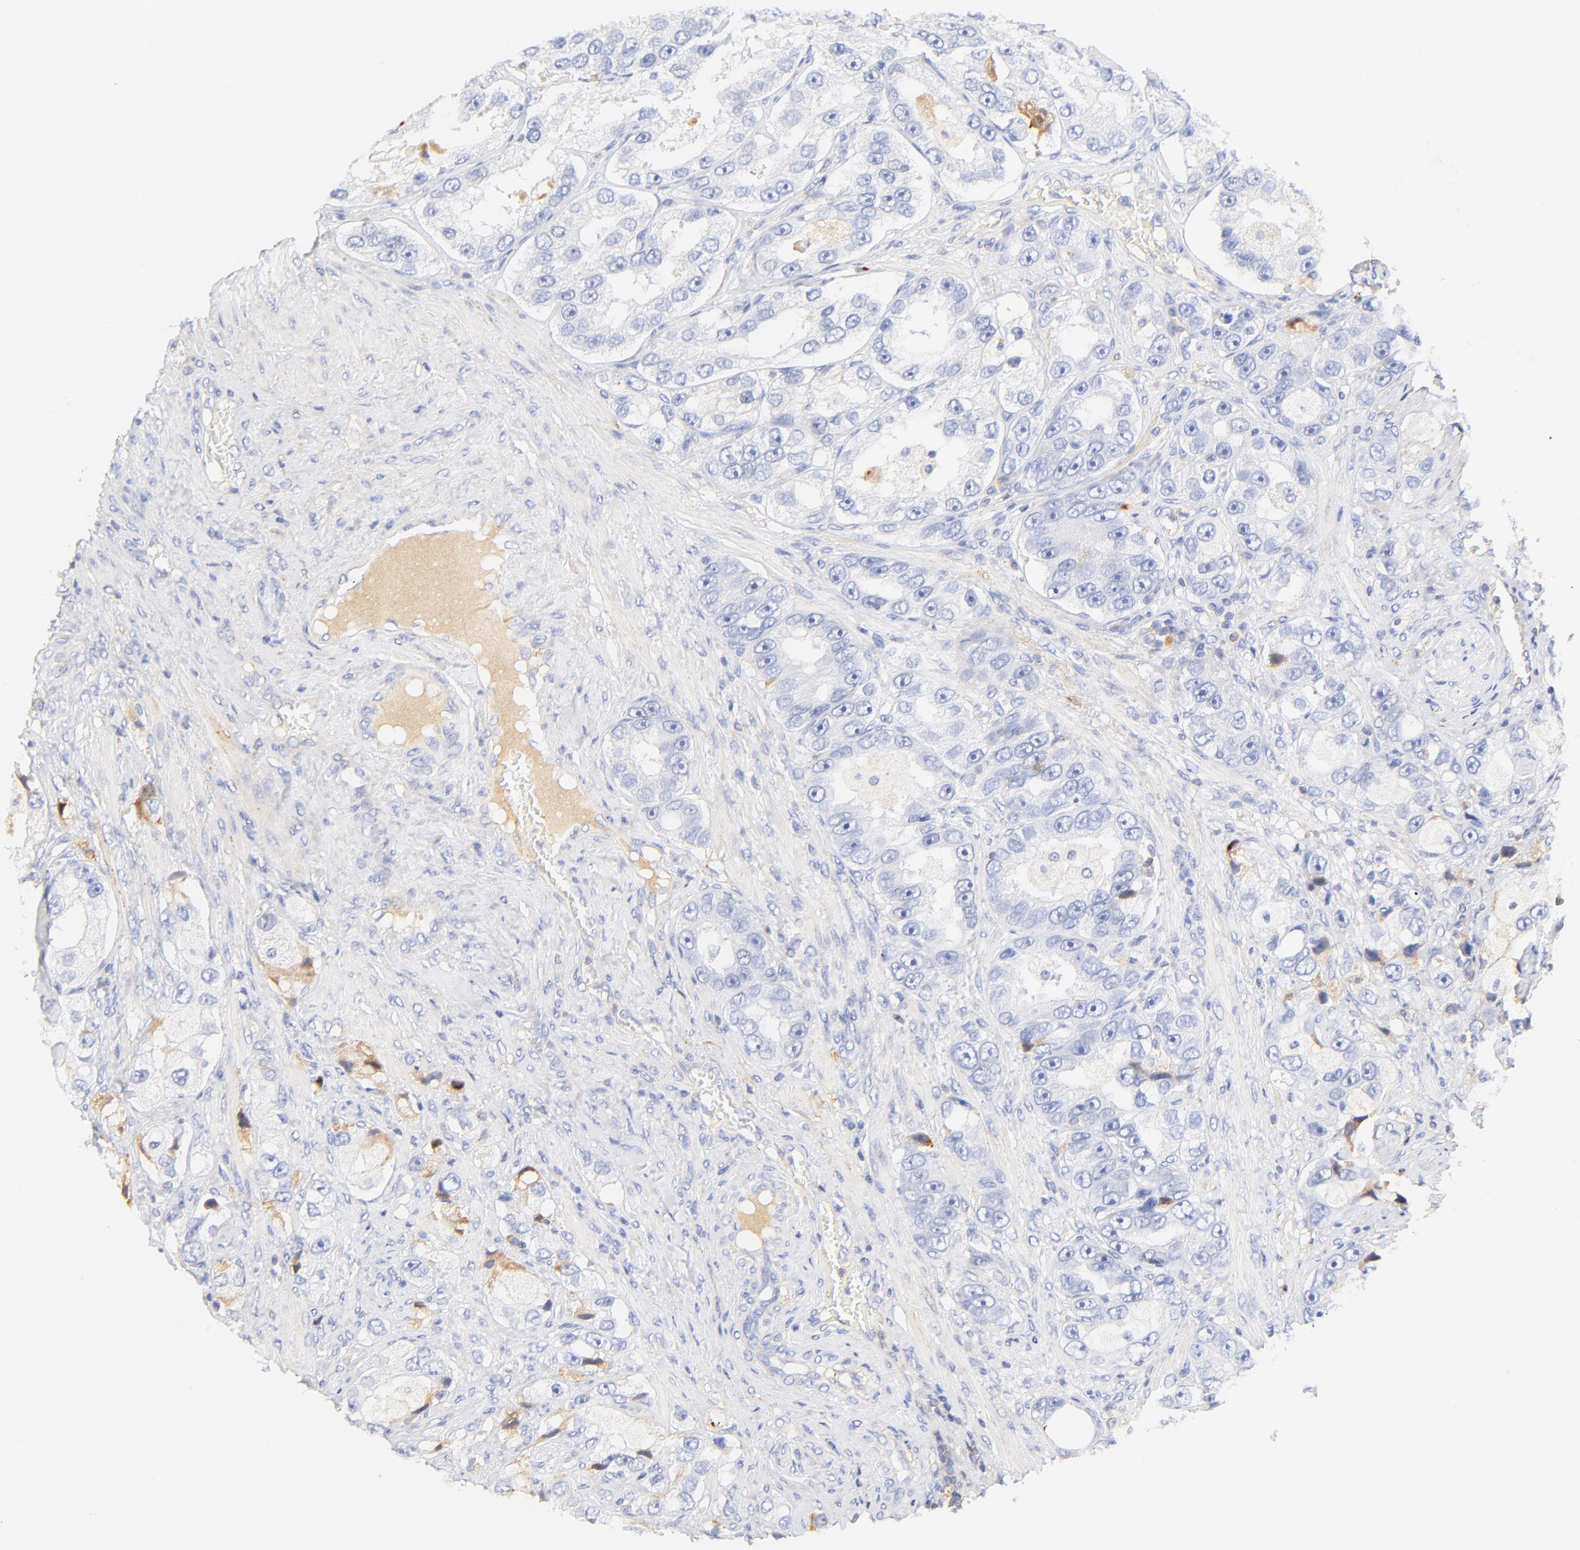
{"staining": {"intensity": "weak", "quantity": "<25%", "location": "cytoplasmic/membranous"}, "tissue": "prostate cancer", "cell_type": "Tumor cells", "image_type": "cancer", "snomed": [{"axis": "morphology", "description": "Adenocarcinoma, High grade"}, {"axis": "topography", "description": "Prostate"}], "caption": "Human prostate cancer stained for a protein using immunohistochemistry displays no staining in tumor cells.", "gene": "MDGA2", "patient": {"sex": "male", "age": 63}}